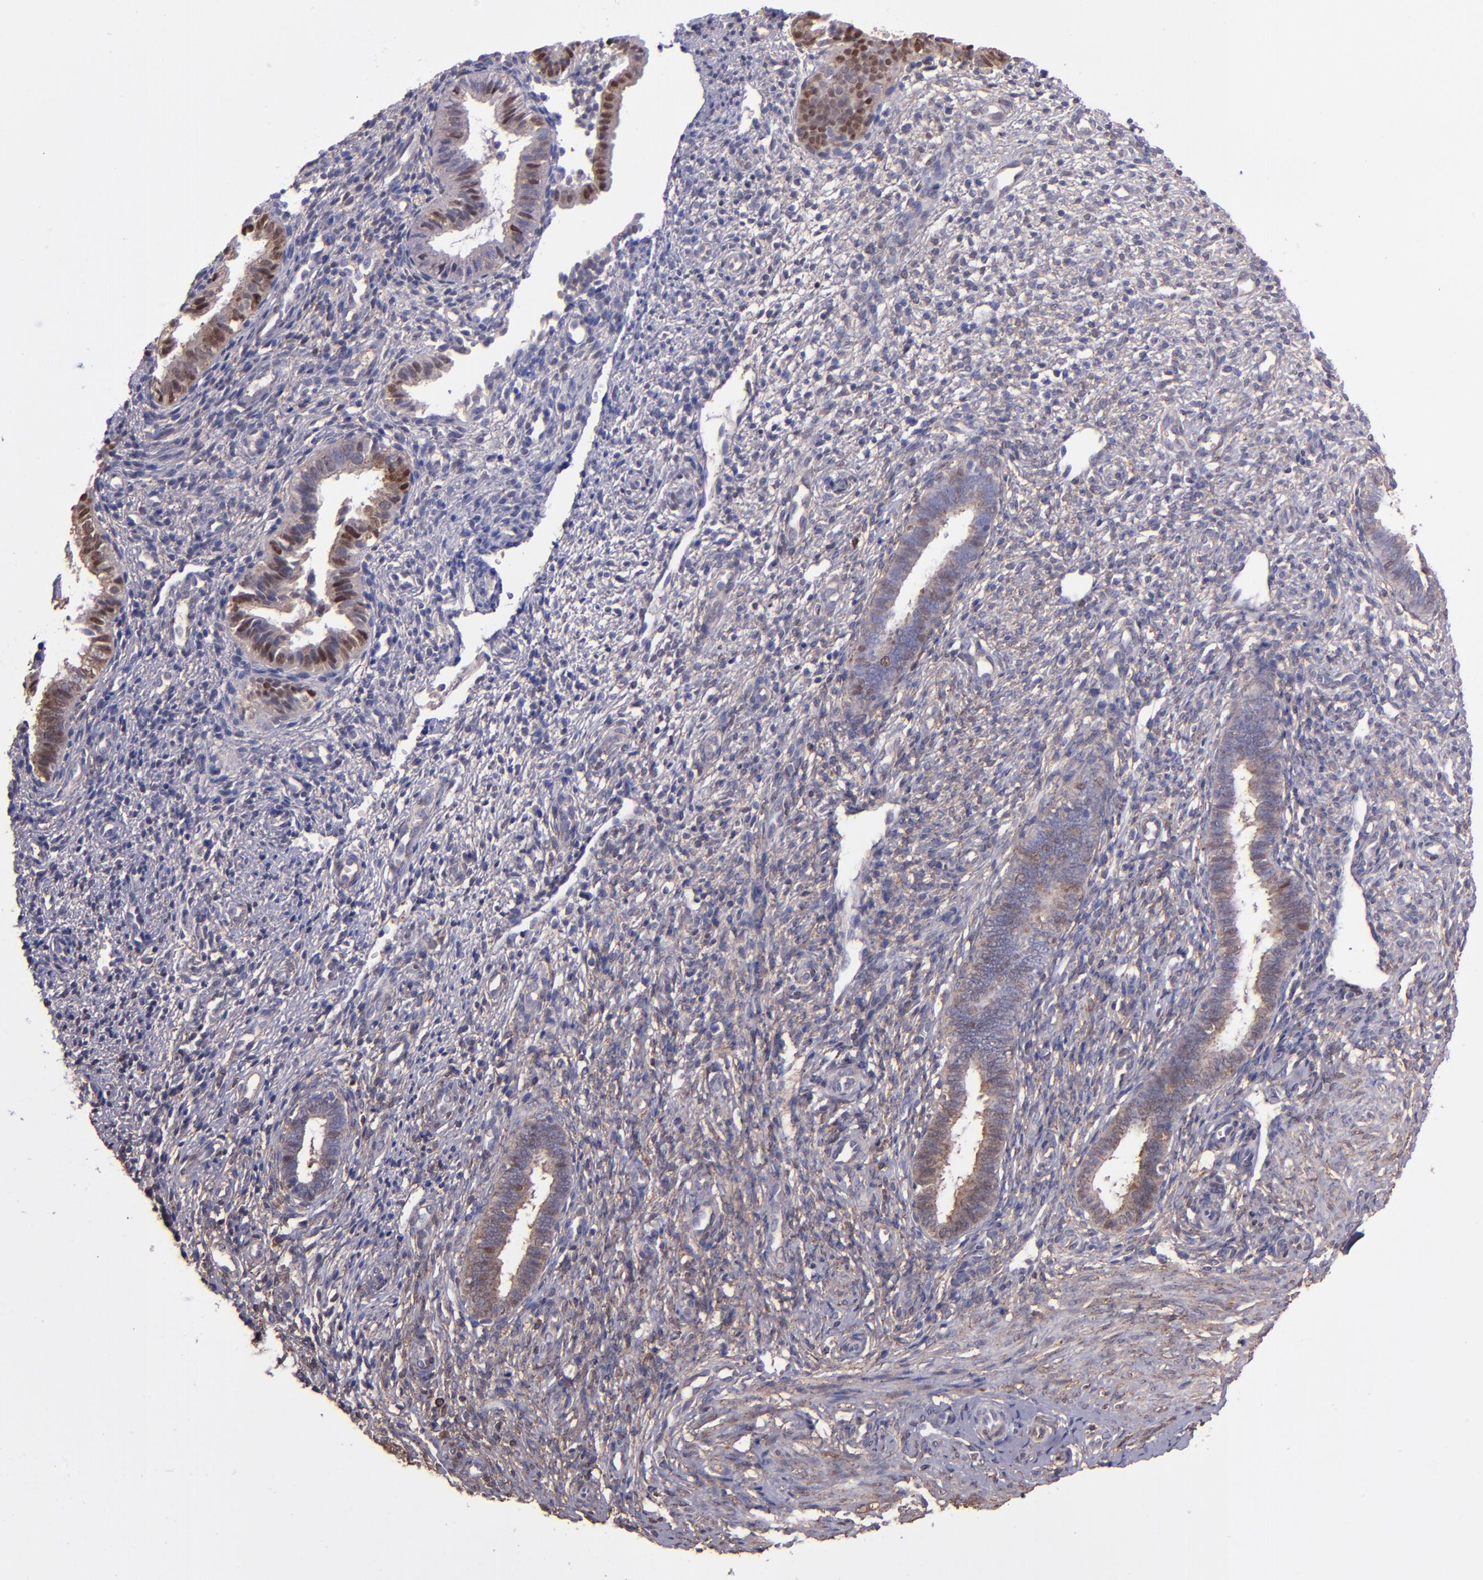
{"staining": {"intensity": "weak", "quantity": "<25%", "location": "cytoplasmic/membranous,nuclear"}, "tissue": "endometrium", "cell_type": "Cells in endometrial stroma", "image_type": "normal", "snomed": [{"axis": "morphology", "description": "Normal tissue, NOS"}, {"axis": "topography", "description": "Endometrium"}], "caption": "IHC histopathology image of normal human endometrium stained for a protein (brown), which exhibits no expression in cells in endometrial stroma. (DAB (3,3'-diaminobenzidine) immunohistochemistry with hematoxylin counter stain).", "gene": "WASH6P", "patient": {"sex": "female", "age": 27}}